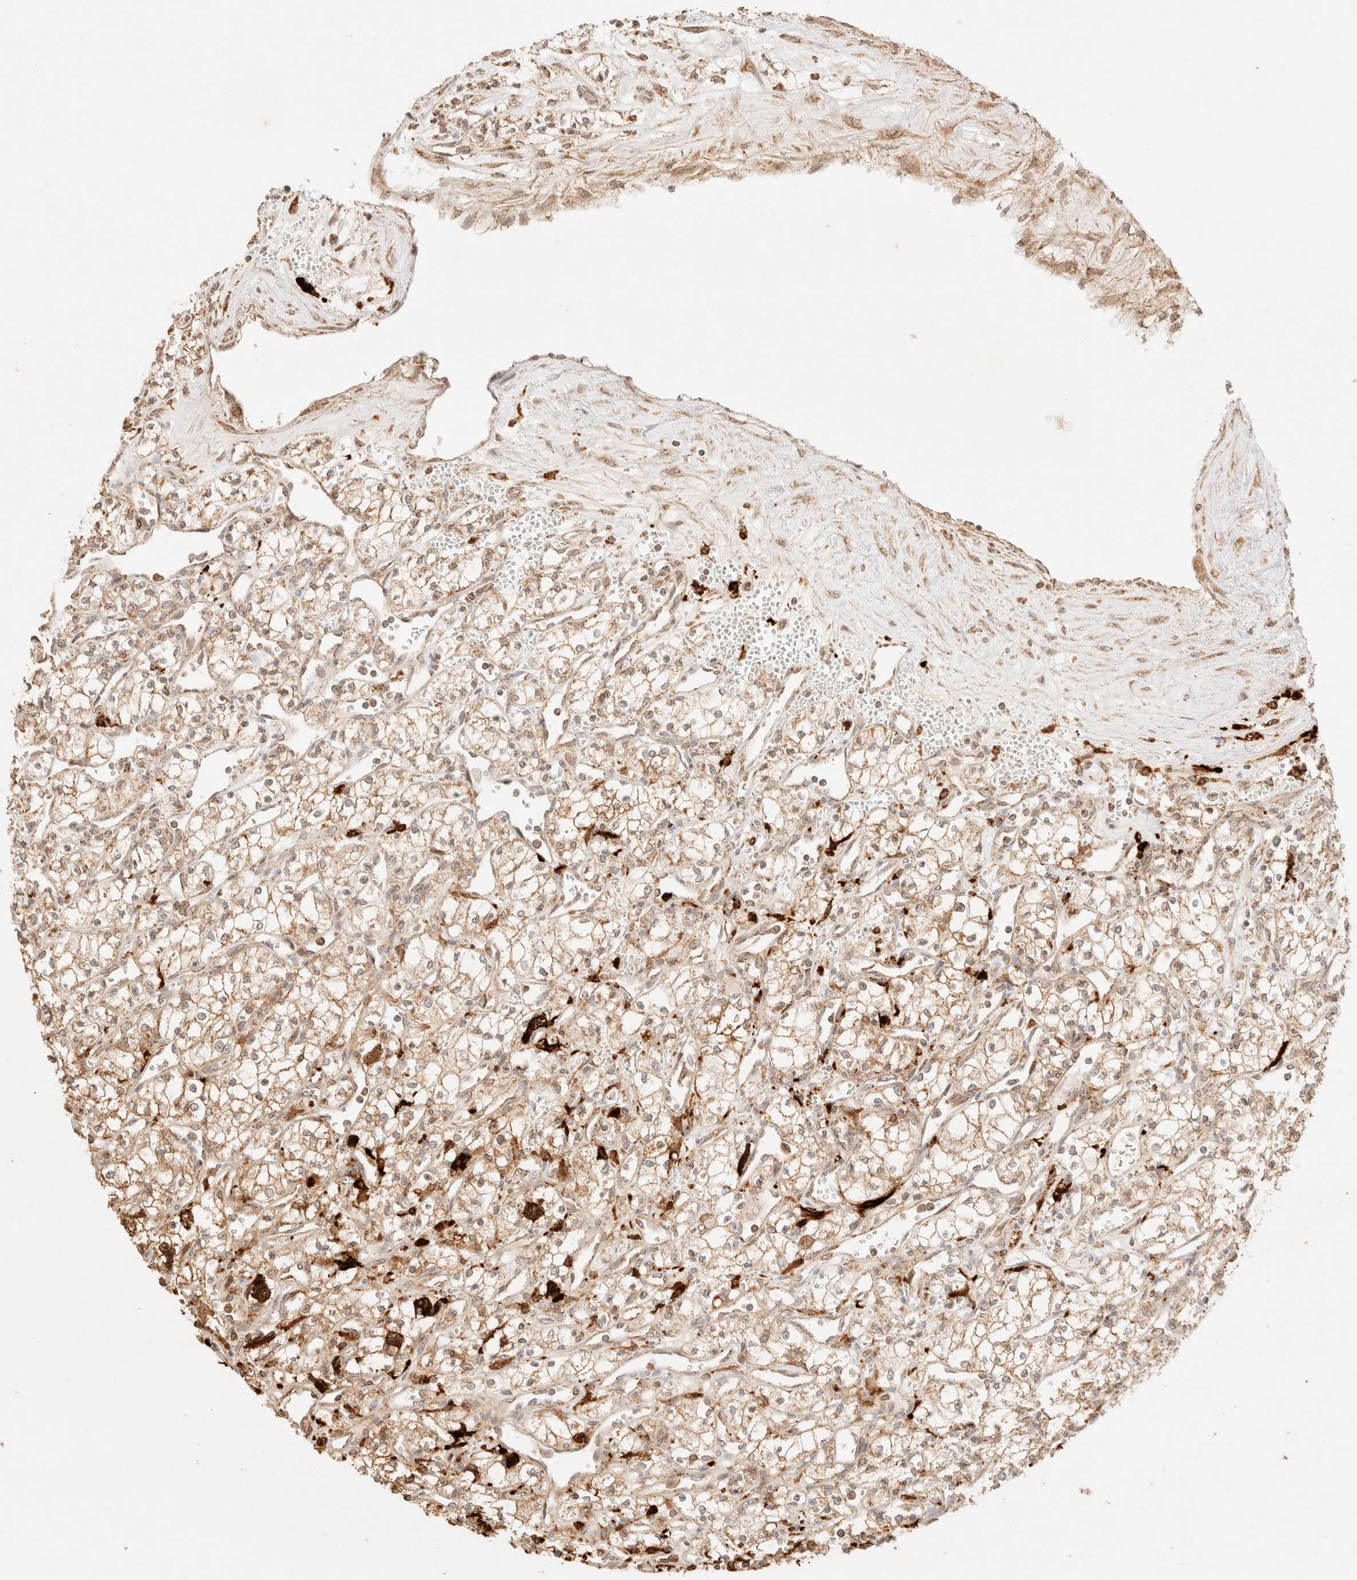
{"staining": {"intensity": "weak", "quantity": ">75%", "location": "cytoplasmic/membranous"}, "tissue": "renal cancer", "cell_type": "Tumor cells", "image_type": "cancer", "snomed": [{"axis": "morphology", "description": "Adenocarcinoma, NOS"}, {"axis": "topography", "description": "Kidney"}], "caption": "Protein analysis of renal adenocarcinoma tissue displays weak cytoplasmic/membranous expression in approximately >75% of tumor cells. The staining is performed using DAB (3,3'-diaminobenzidine) brown chromogen to label protein expression. The nuclei are counter-stained blue using hematoxylin.", "gene": "TACO1", "patient": {"sex": "male", "age": 59}}